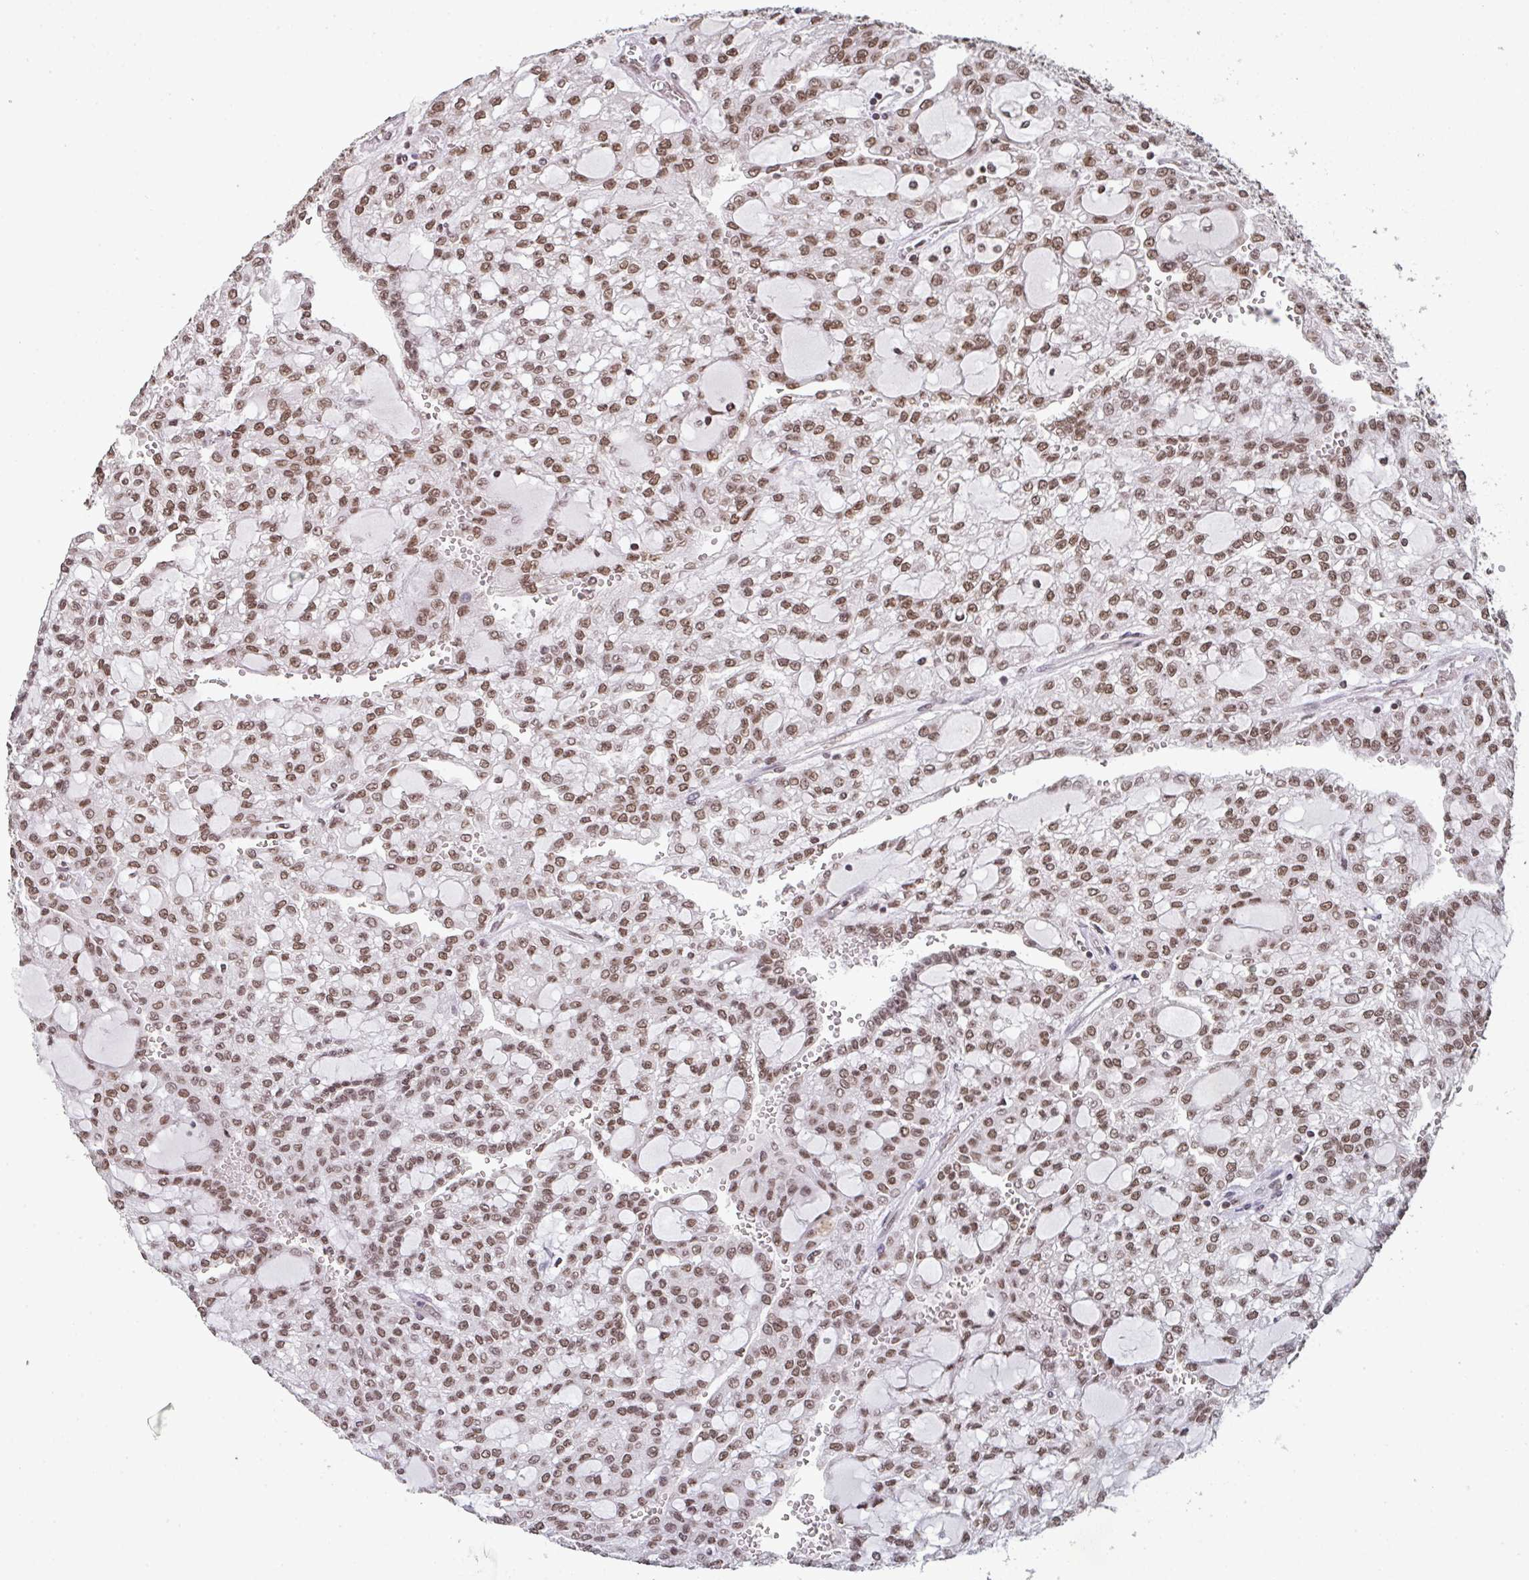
{"staining": {"intensity": "moderate", "quantity": ">75%", "location": "nuclear"}, "tissue": "renal cancer", "cell_type": "Tumor cells", "image_type": "cancer", "snomed": [{"axis": "morphology", "description": "Adenocarcinoma, NOS"}, {"axis": "topography", "description": "Kidney"}], "caption": "Immunohistochemical staining of human adenocarcinoma (renal) exhibits medium levels of moderate nuclear staining in about >75% of tumor cells.", "gene": "DKC1", "patient": {"sex": "male", "age": 63}}